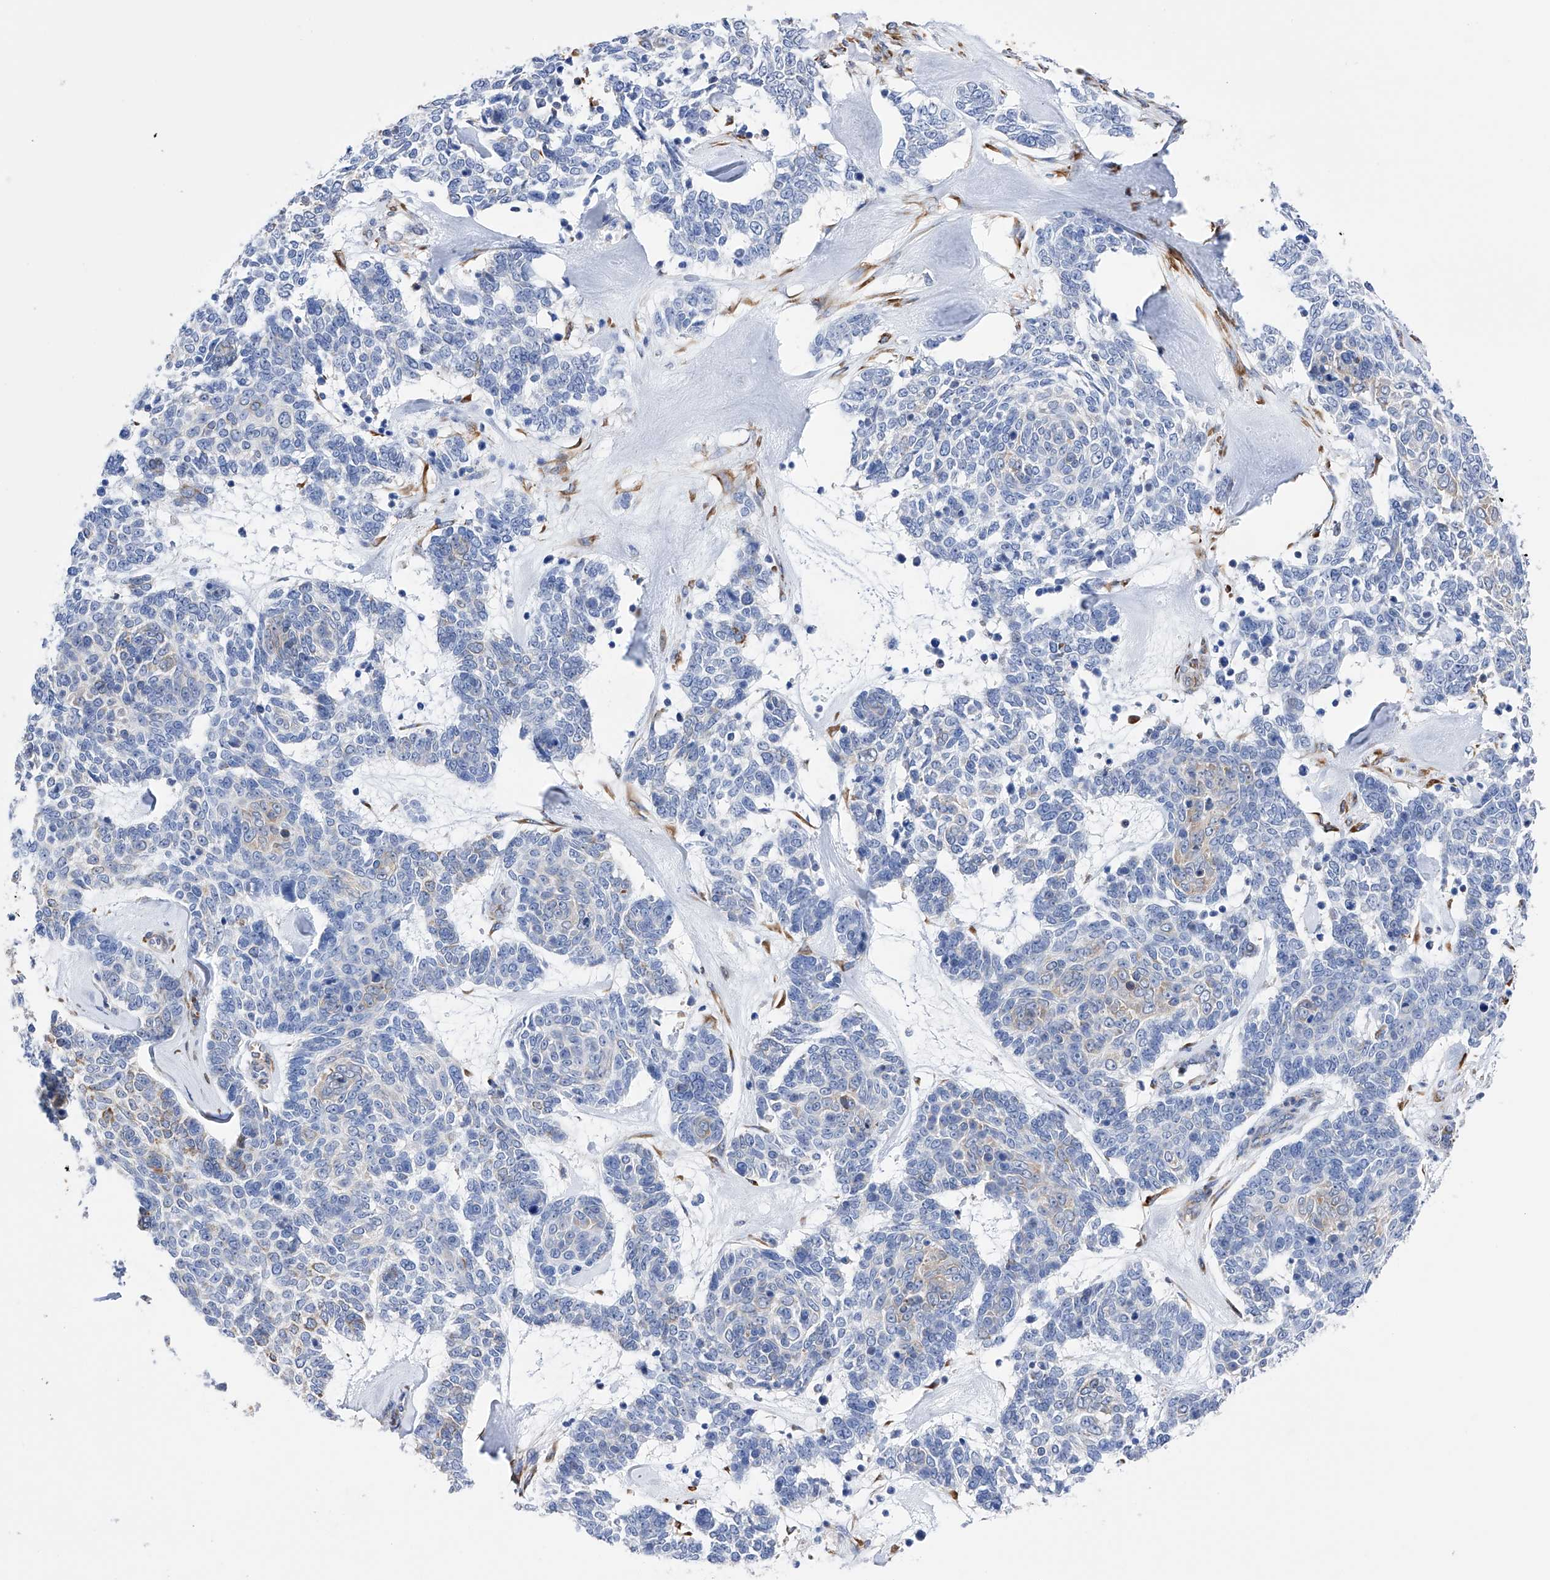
{"staining": {"intensity": "negative", "quantity": "none", "location": "none"}, "tissue": "skin cancer", "cell_type": "Tumor cells", "image_type": "cancer", "snomed": [{"axis": "morphology", "description": "Basal cell carcinoma"}, {"axis": "topography", "description": "Skin"}], "caption": "Tumor cells show no significant positivity in skin cancer (basal cell carcinoma).", "gene": "PDIA5", "patient": {"sex": "female", "age": 81}}